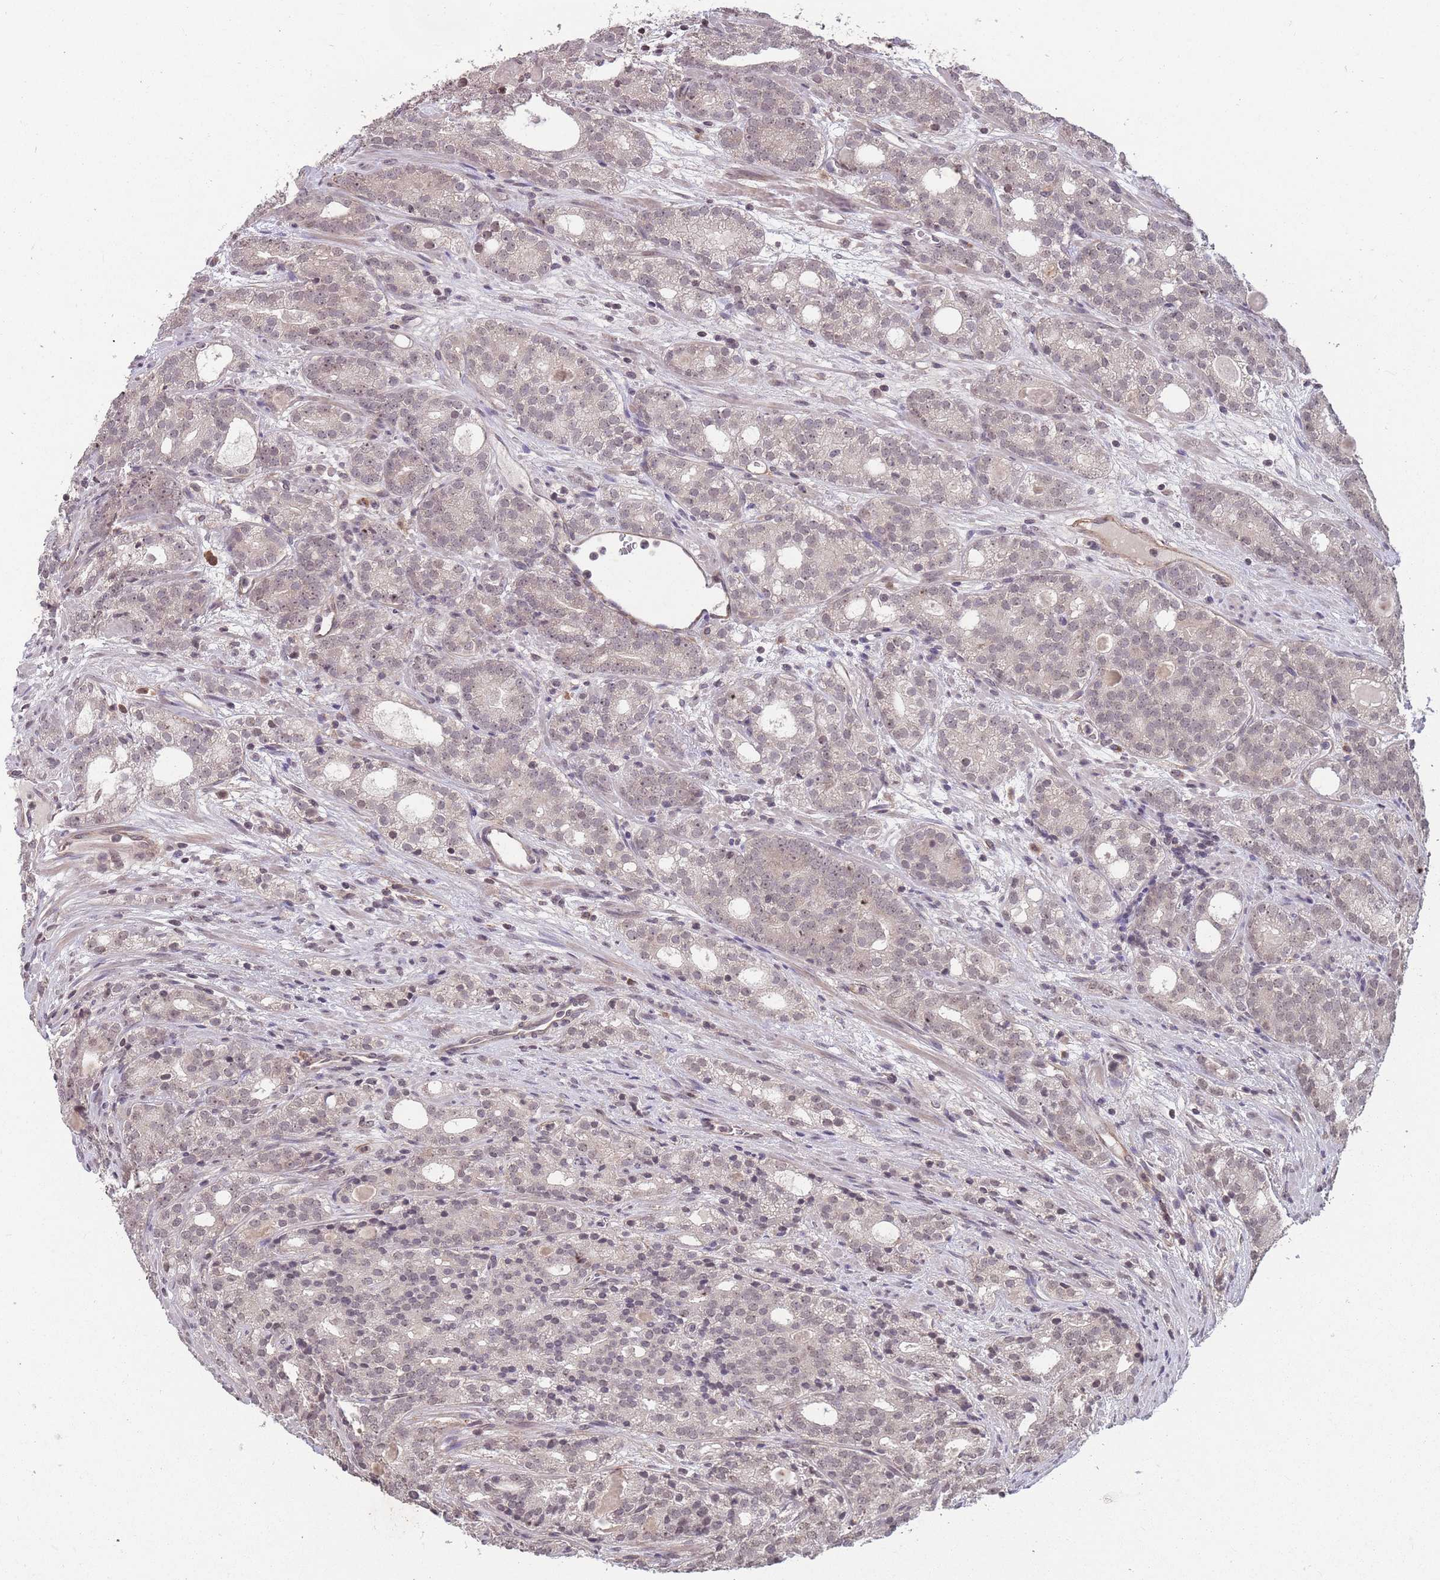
{"staining": {"intensity": "weak", "quantity": "<25%", "location": "nuclear"}, "tissue": "prostate cancer", "cell_type": "Tumor cells", "image_type": "cancer", "snomed": [{"axis": "morphology", "description": "Adenocarcinoma, High grade"}, {"axis": "topography", "description": "Prostate"}], "caption": "Prostate cancer (adenocarcinoma (high-grade)) stained for a protein using immunohistochemistry demonstrates no staining tumor cells.", "gene": "GGT5", "patient": {"sex": "male", "age": 64}}